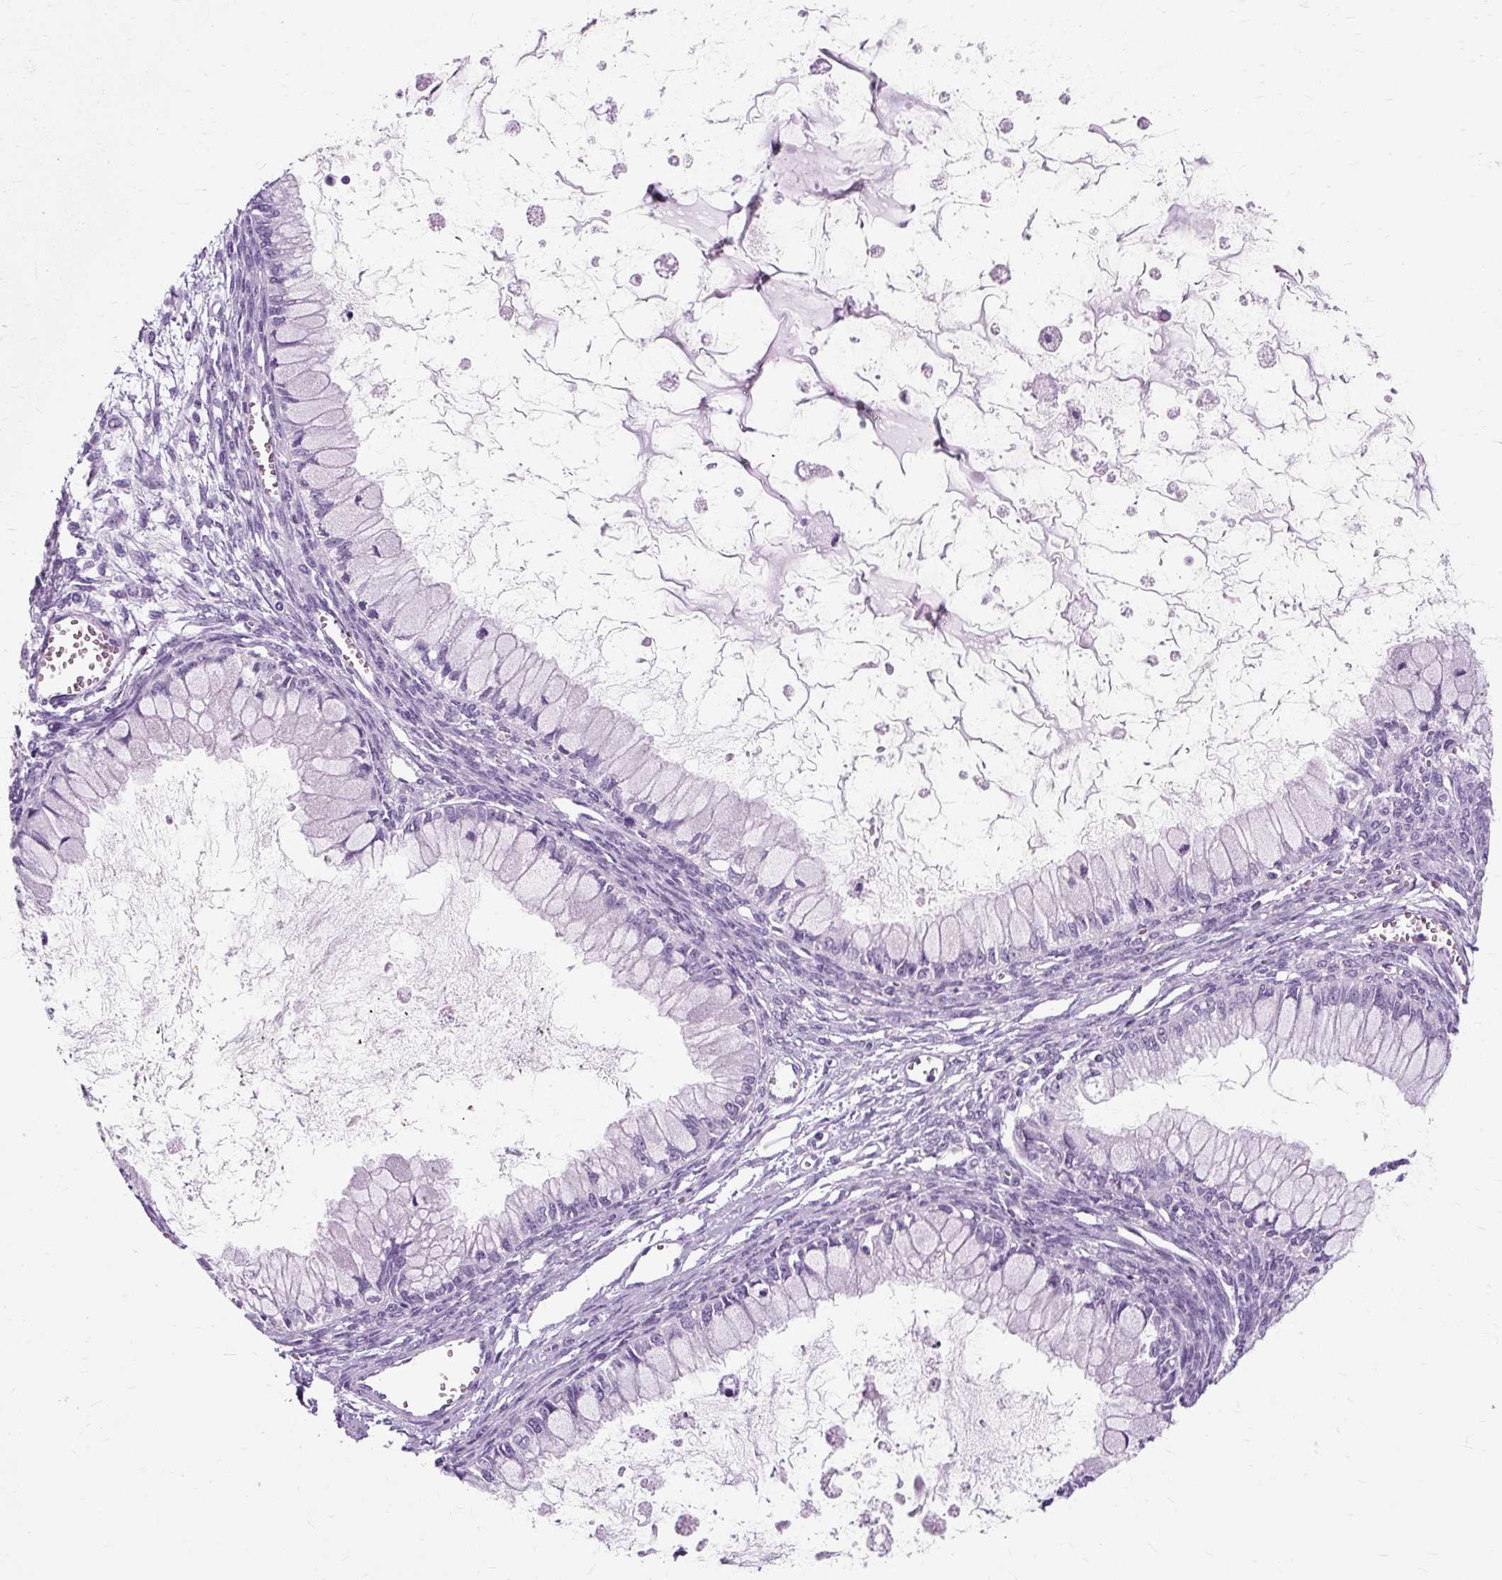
{"staining": {"intensity": "negative", "quantity": "none", "location": "none"}, "tissue": "ovarian cancer", "cell_type": "Tumor cells", "image_type": "cancer", "snomed": [{"axis": "morphology", "description": "Cystadenocarcinoma, mucinous, NOS"}, {"axis": "topography", "description": "Ovary"}], "caption": "A photomicrograph of mucinous cystadenocarcinoma (ovarian) stained for a protein demonstrates no brown staining in tumor cells.", "gene": "RYBP", "patient": {"sex": "female", "age": 34}}